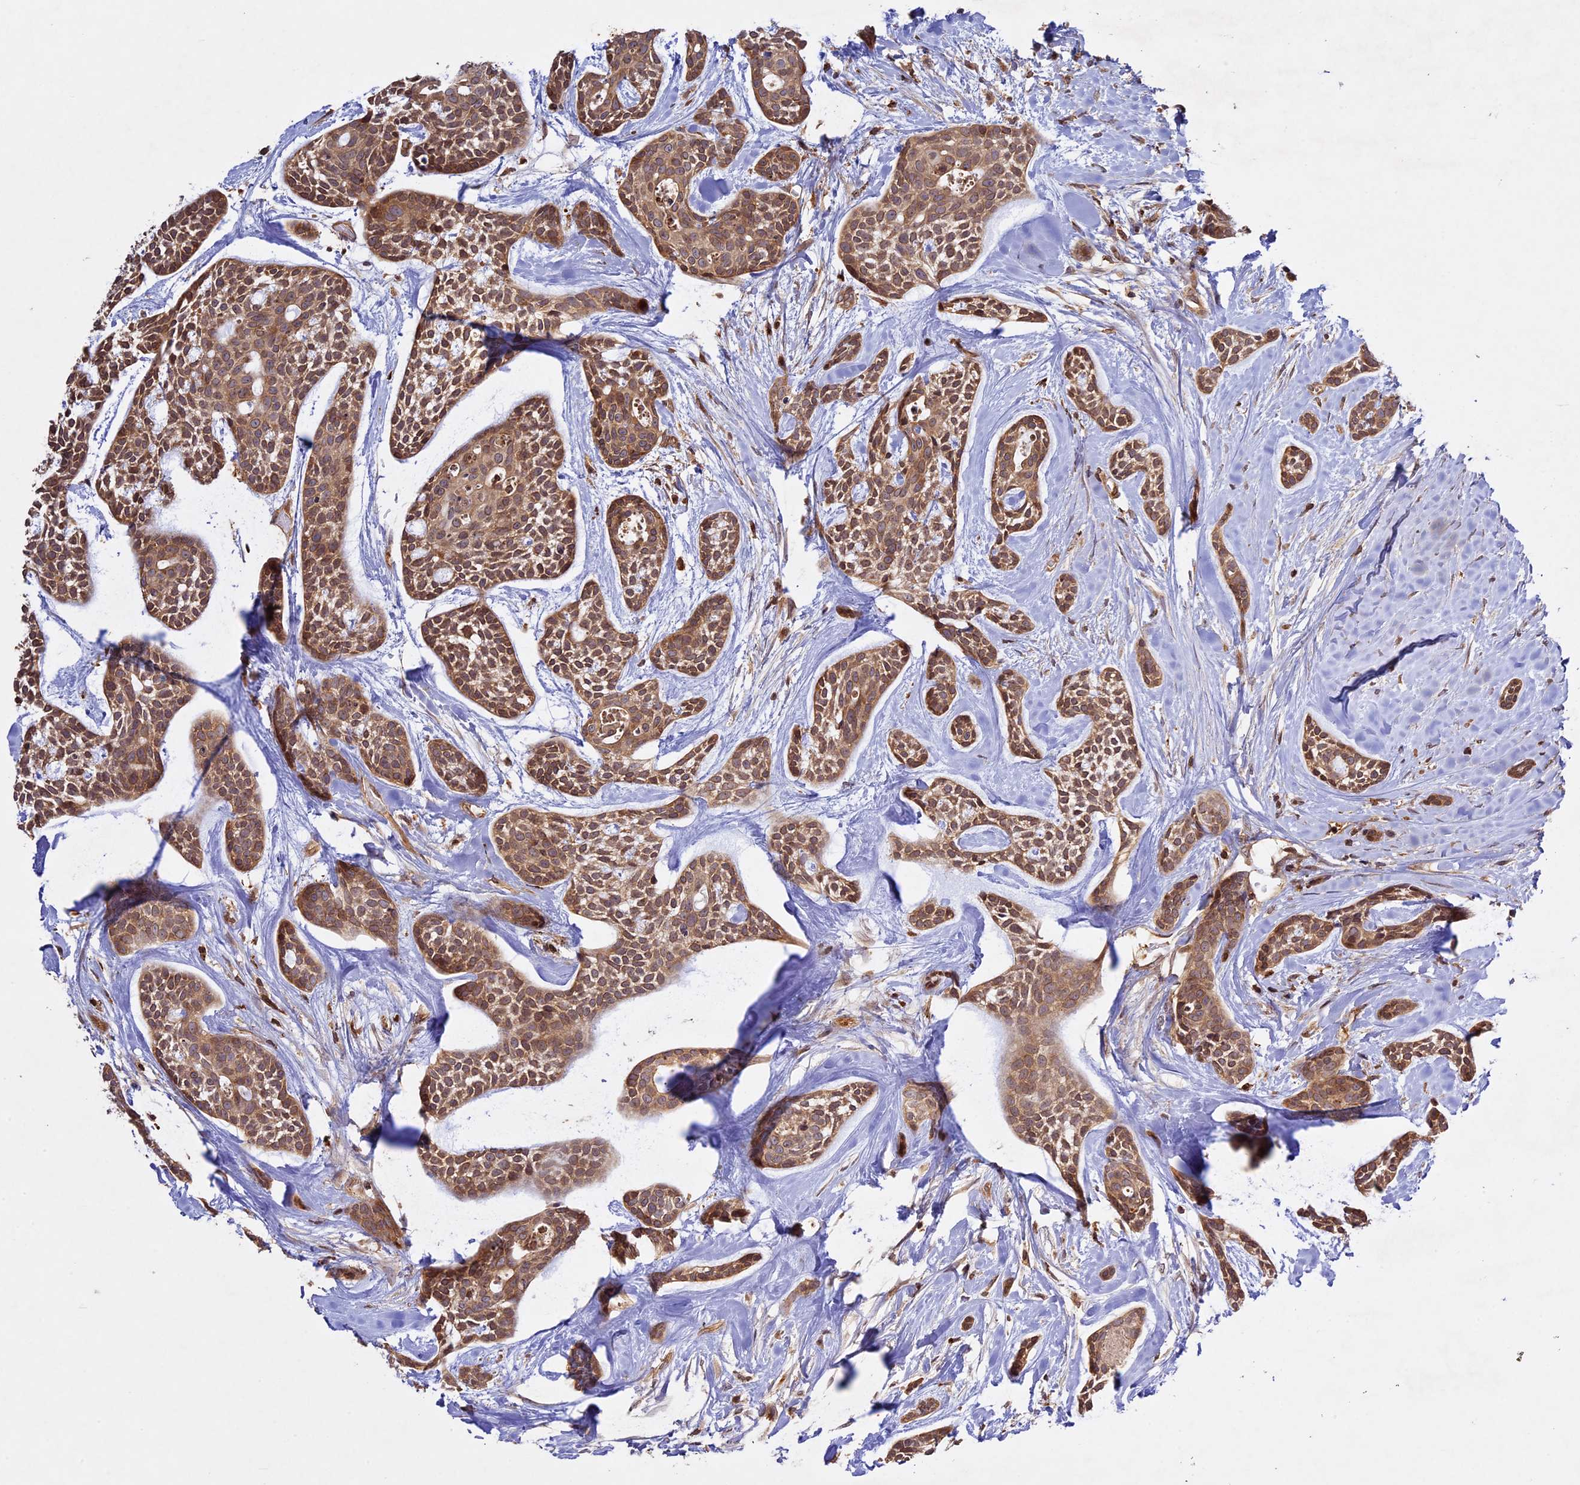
{"staining": {"intensity": "moderate", "quantity": ">75%", "location": "cytoplasmic/membranous,nuclear"}, "tissue": "head and neck cancer", "cell_type": "Tumor cells", "image_type": "cancer", "snomed": [{"axis": "morphology", "description": "Adenocarcinoma, NOS"}, {"axis": "topography", "description": "Subcutis"}, {"axis": "topography", "description": "Head-Neck"}], "caption": "Immunohistochemical staining of human head and neck cancer (adenocarcinoma) displays medium levels of moderate cytoplasmic/membranous and nuclear protein staining in about >75% of tumor cells.", "gene": "DGKH", "patient": {"sex": "female", "age": 73}}